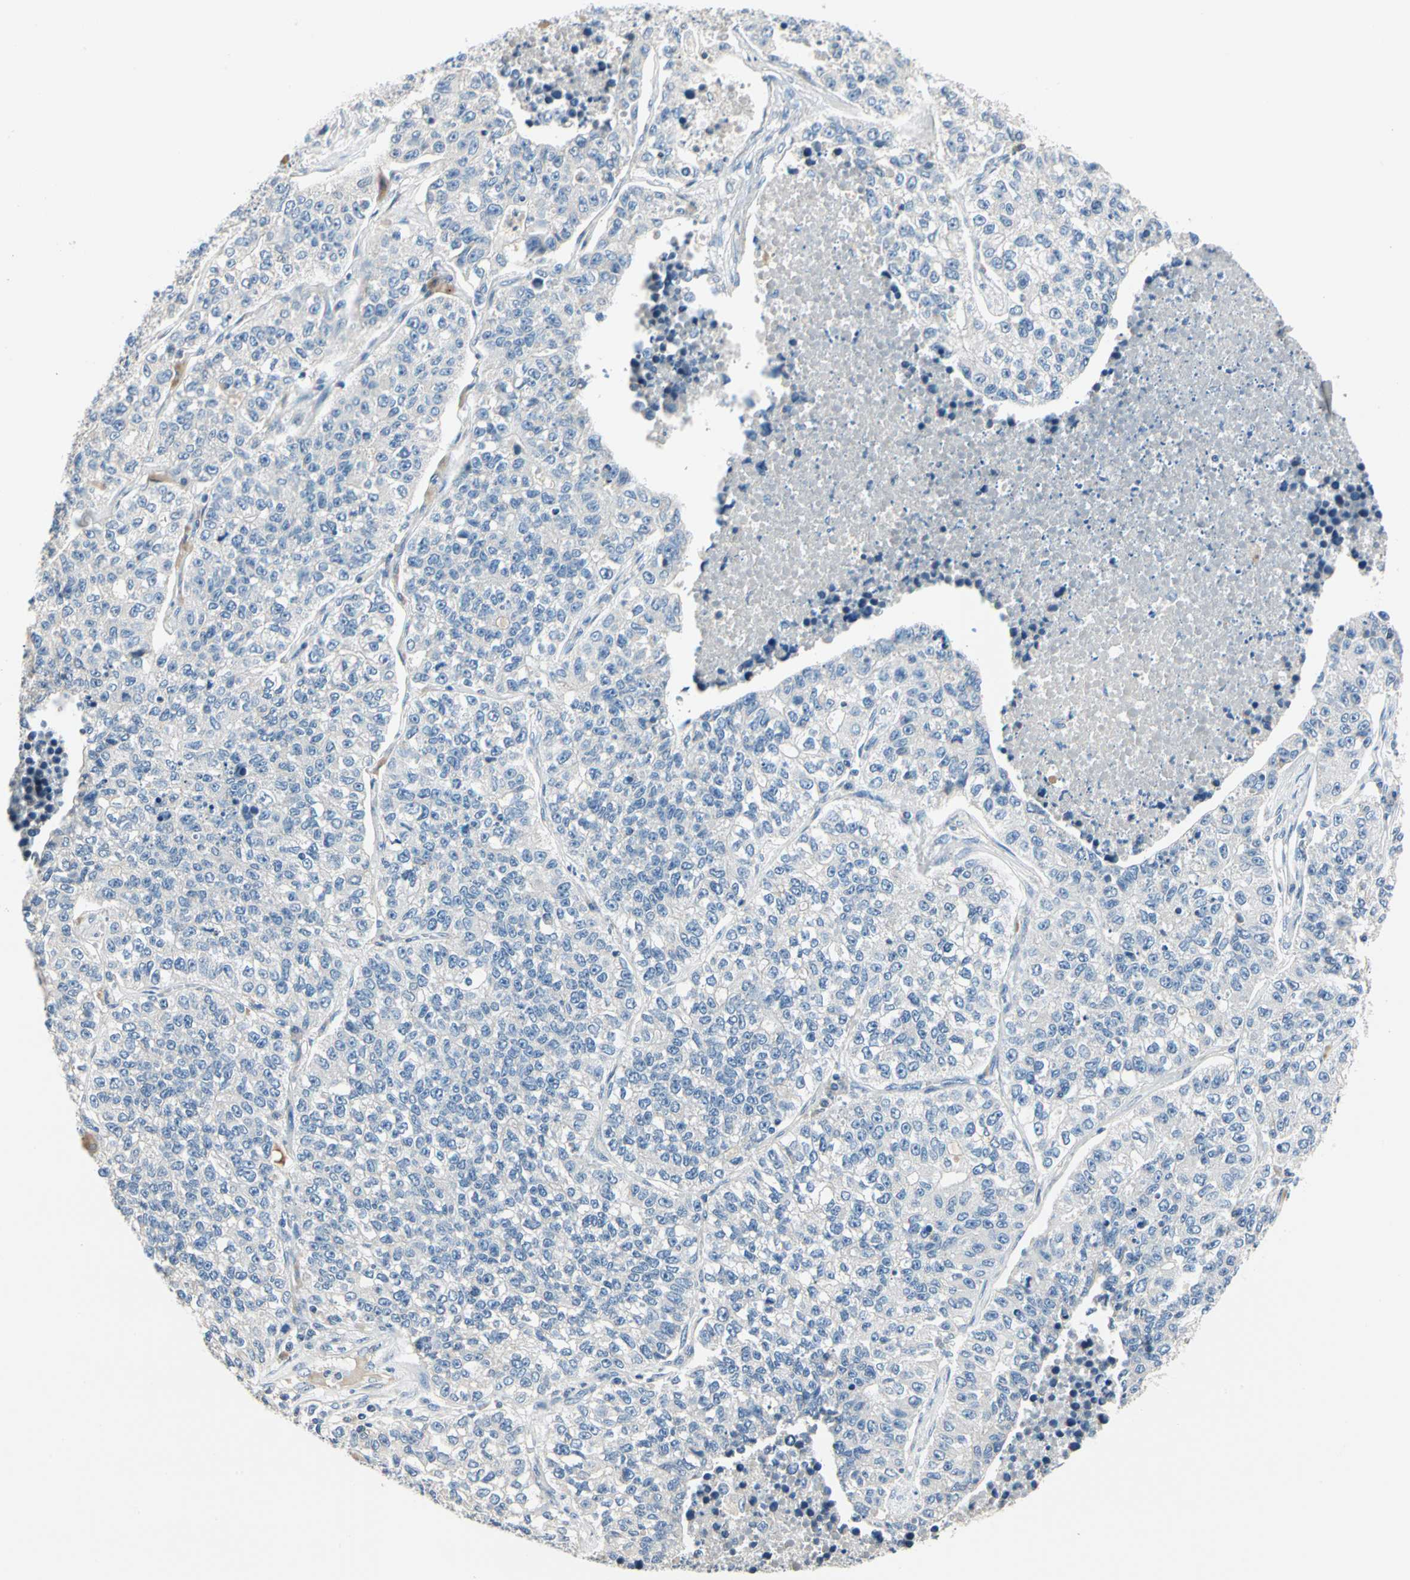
{"staining": {"intensity": "weak", "quantity": "<25%", "location": "cytoplasmic/membranous"}, "tissue": "lung cancer", "cell_type": "Tumor cells", "image_type": "cancer", "snomed": [{"axis": "morphology", "description": "Adenocarcinoma, NOS"}, {"axis": "topography", "description": "Lung"}], "caption": "This is an IHC histopathology image of human lung cancer. There is no expression in tumor cells.", "gene": "GPR153", "patient": {"sex": "male", "age": 49}}